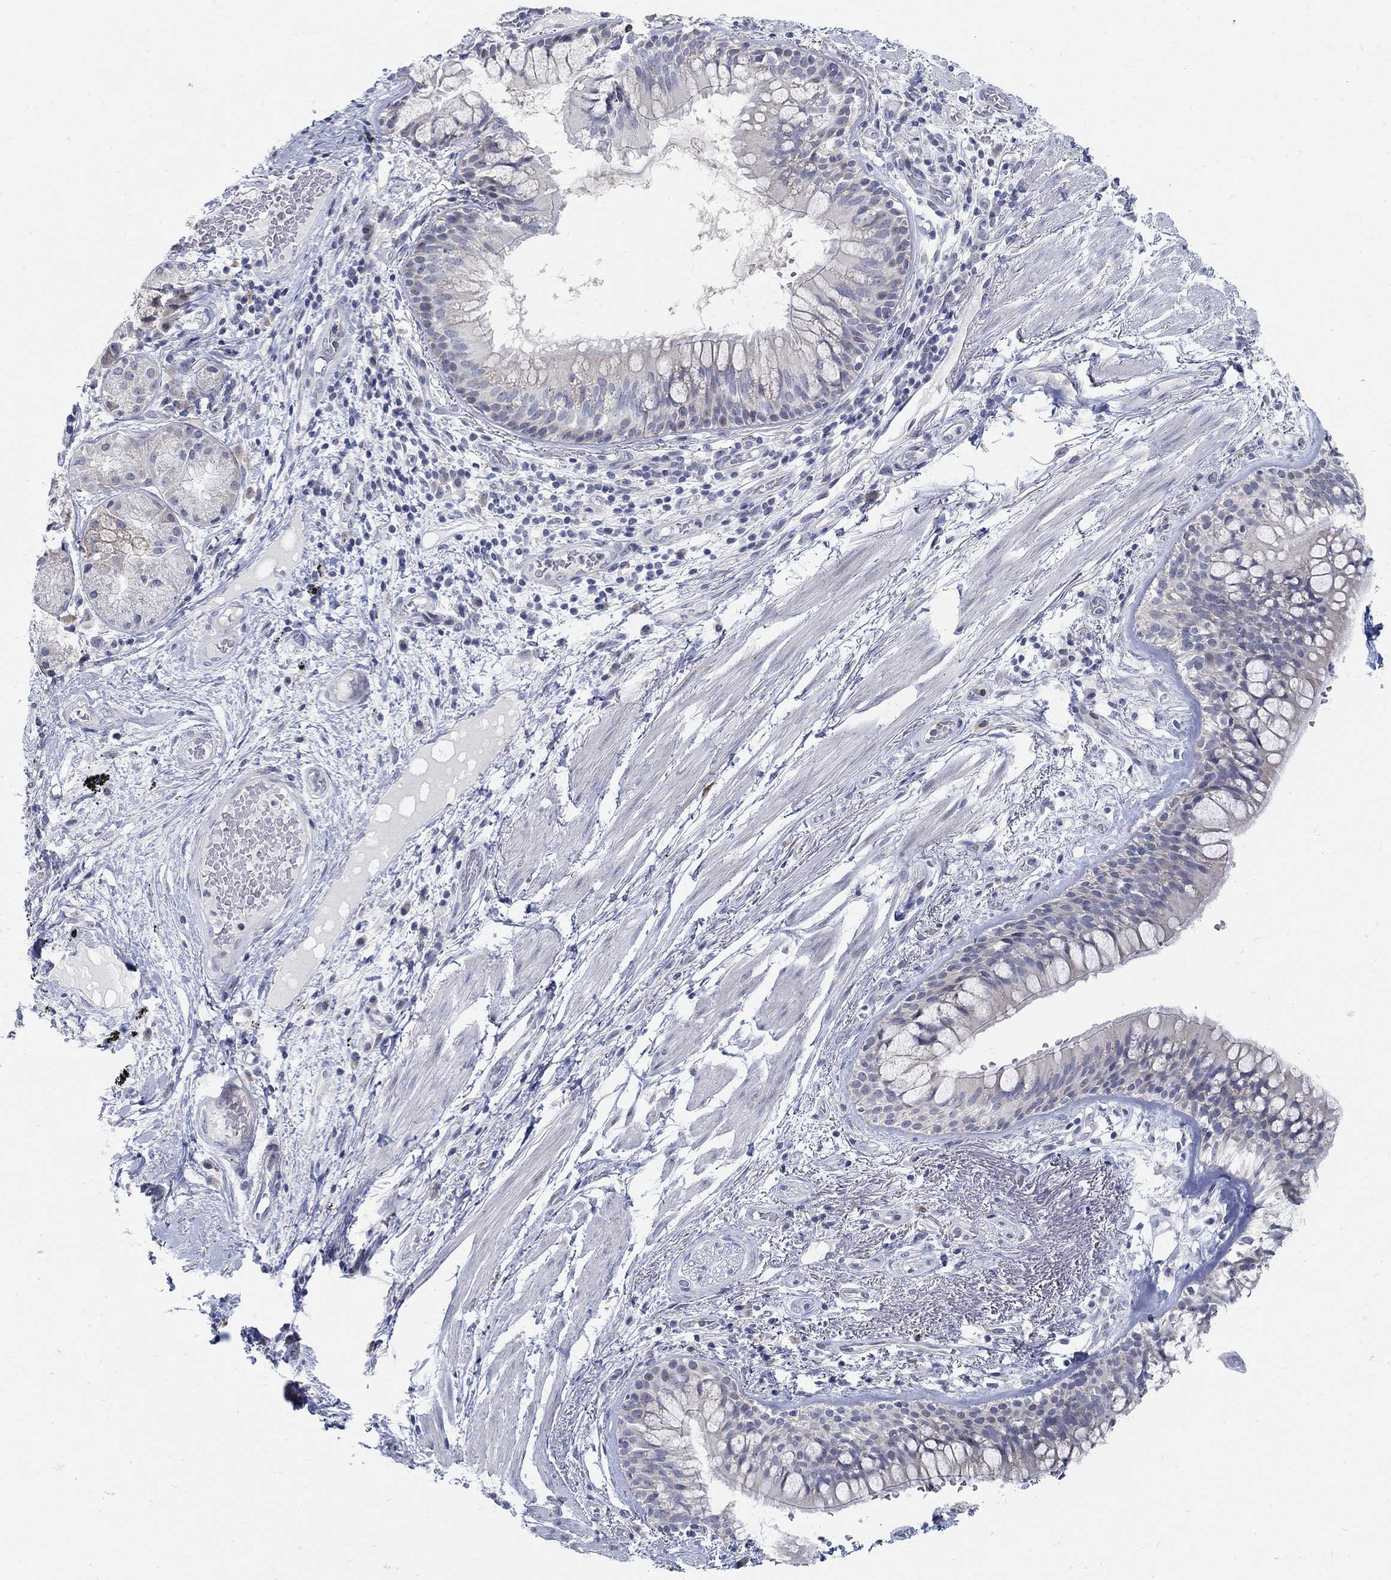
{"staining": {"intensity": "negative", "quantity": "none", "location": "none"}, "tissue": "bronchus", "cell_type": "Respiratory epithelial cells", "image_type": "normal", "snomed": [{"axis": "morphology", "description": "Normal tissue, NOS"}, {"axis": "topography", "description": "Bronchus"}, {"axis": "topography", "description": "Lung"}], "caption": "This is a photomicrograph of immunohistochemistry staining of benign bronchus, which shows no positivity in respiratory epithelial cells.", "gene": "ANO7", "patient": {"sex": "female", "age": 57}}